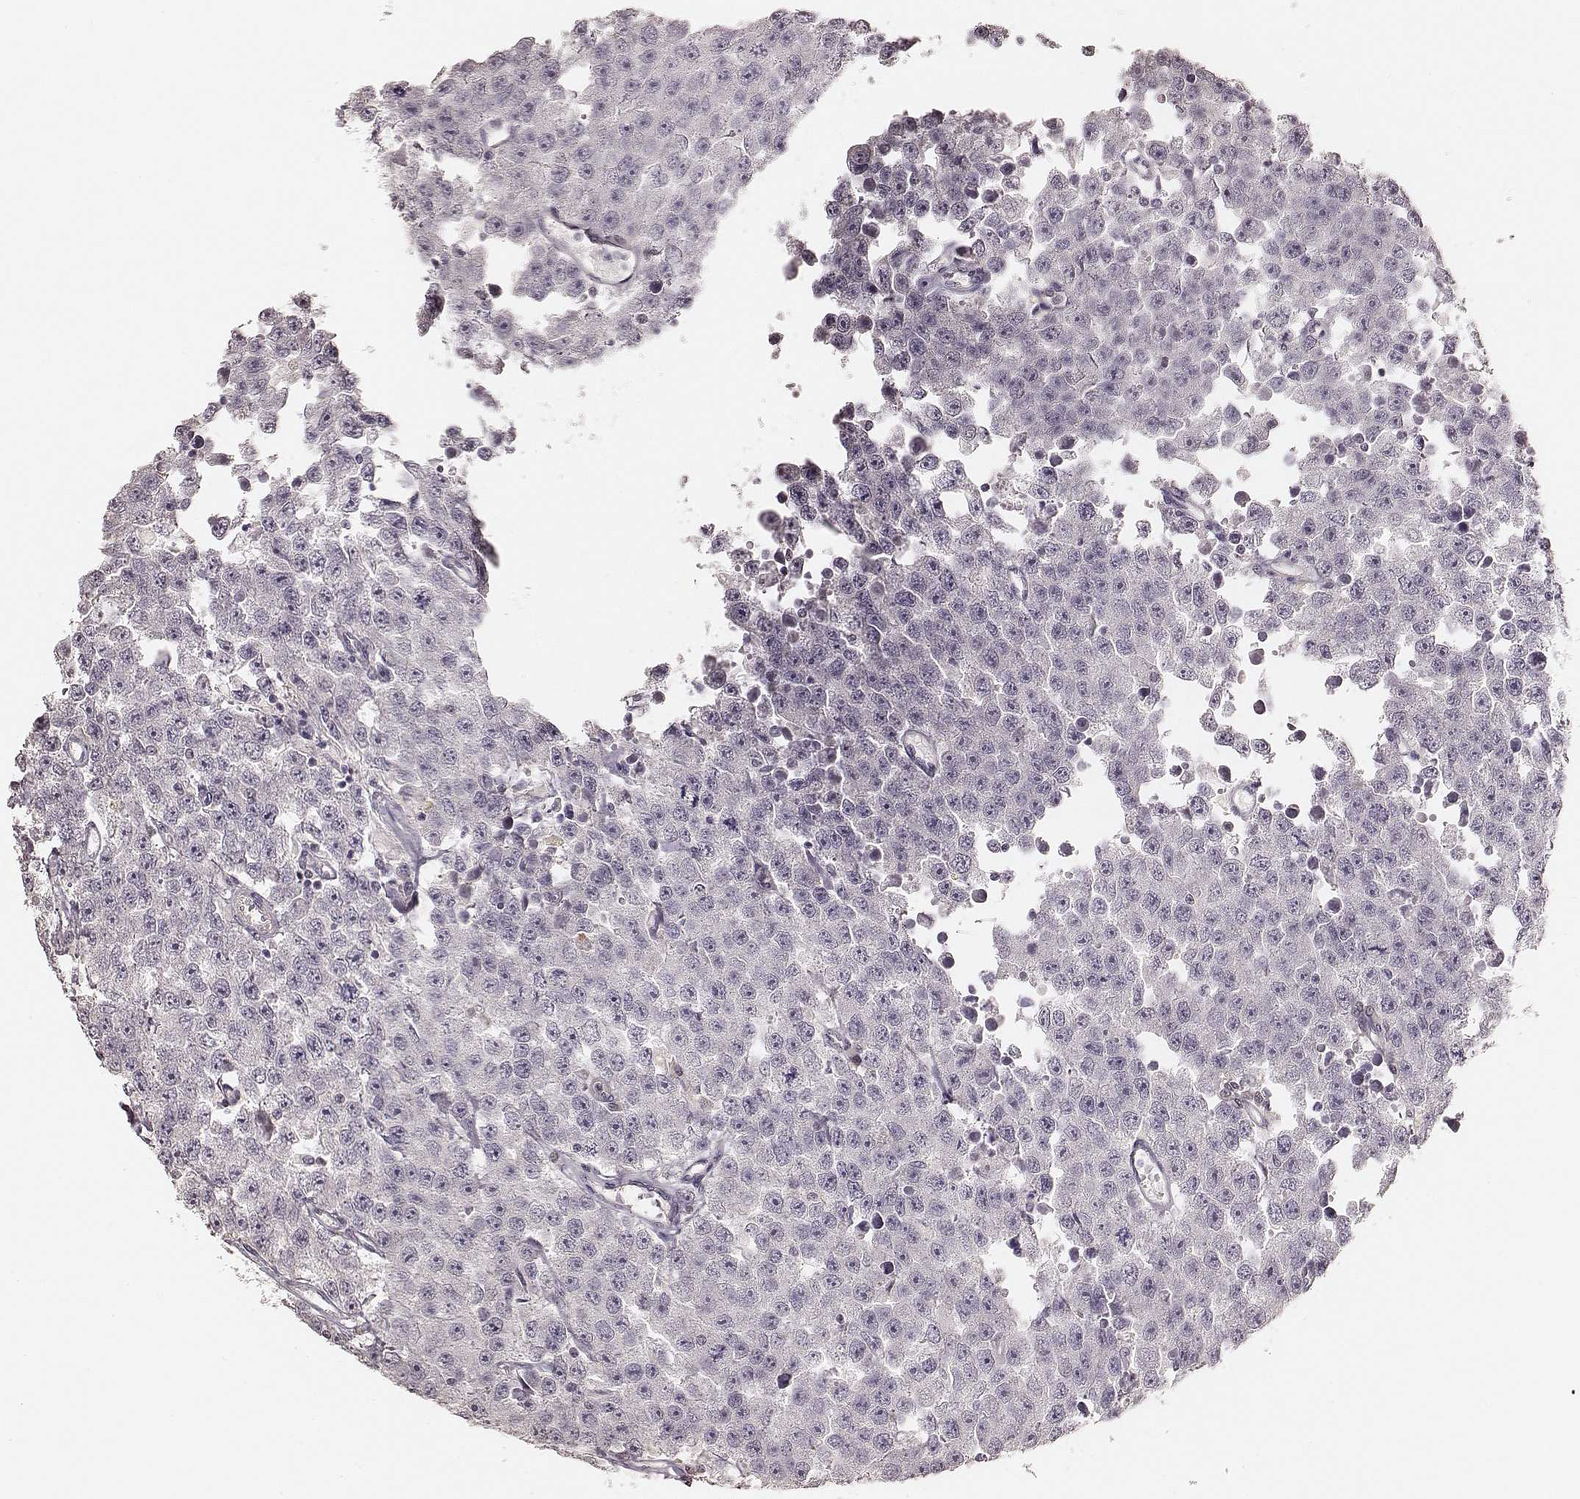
{"staining": {"intensity": "negative", "quantity": "none", "location": "none"}, "tissue": "testis cancer", "cell_type": "Tumor cells", "image_type": "cancer", "snomed": [{"axis": "morphology", "description": "Seminoma, NOS"}, {"axis": "topography", "description": "Testis"}], "caption": "This is an immunohistochemistry micrograph of human testis seminoma. There is no positivity in tumor cells.", "gene": "LY6K", "patient": {"sex": "male", "age": 52}}